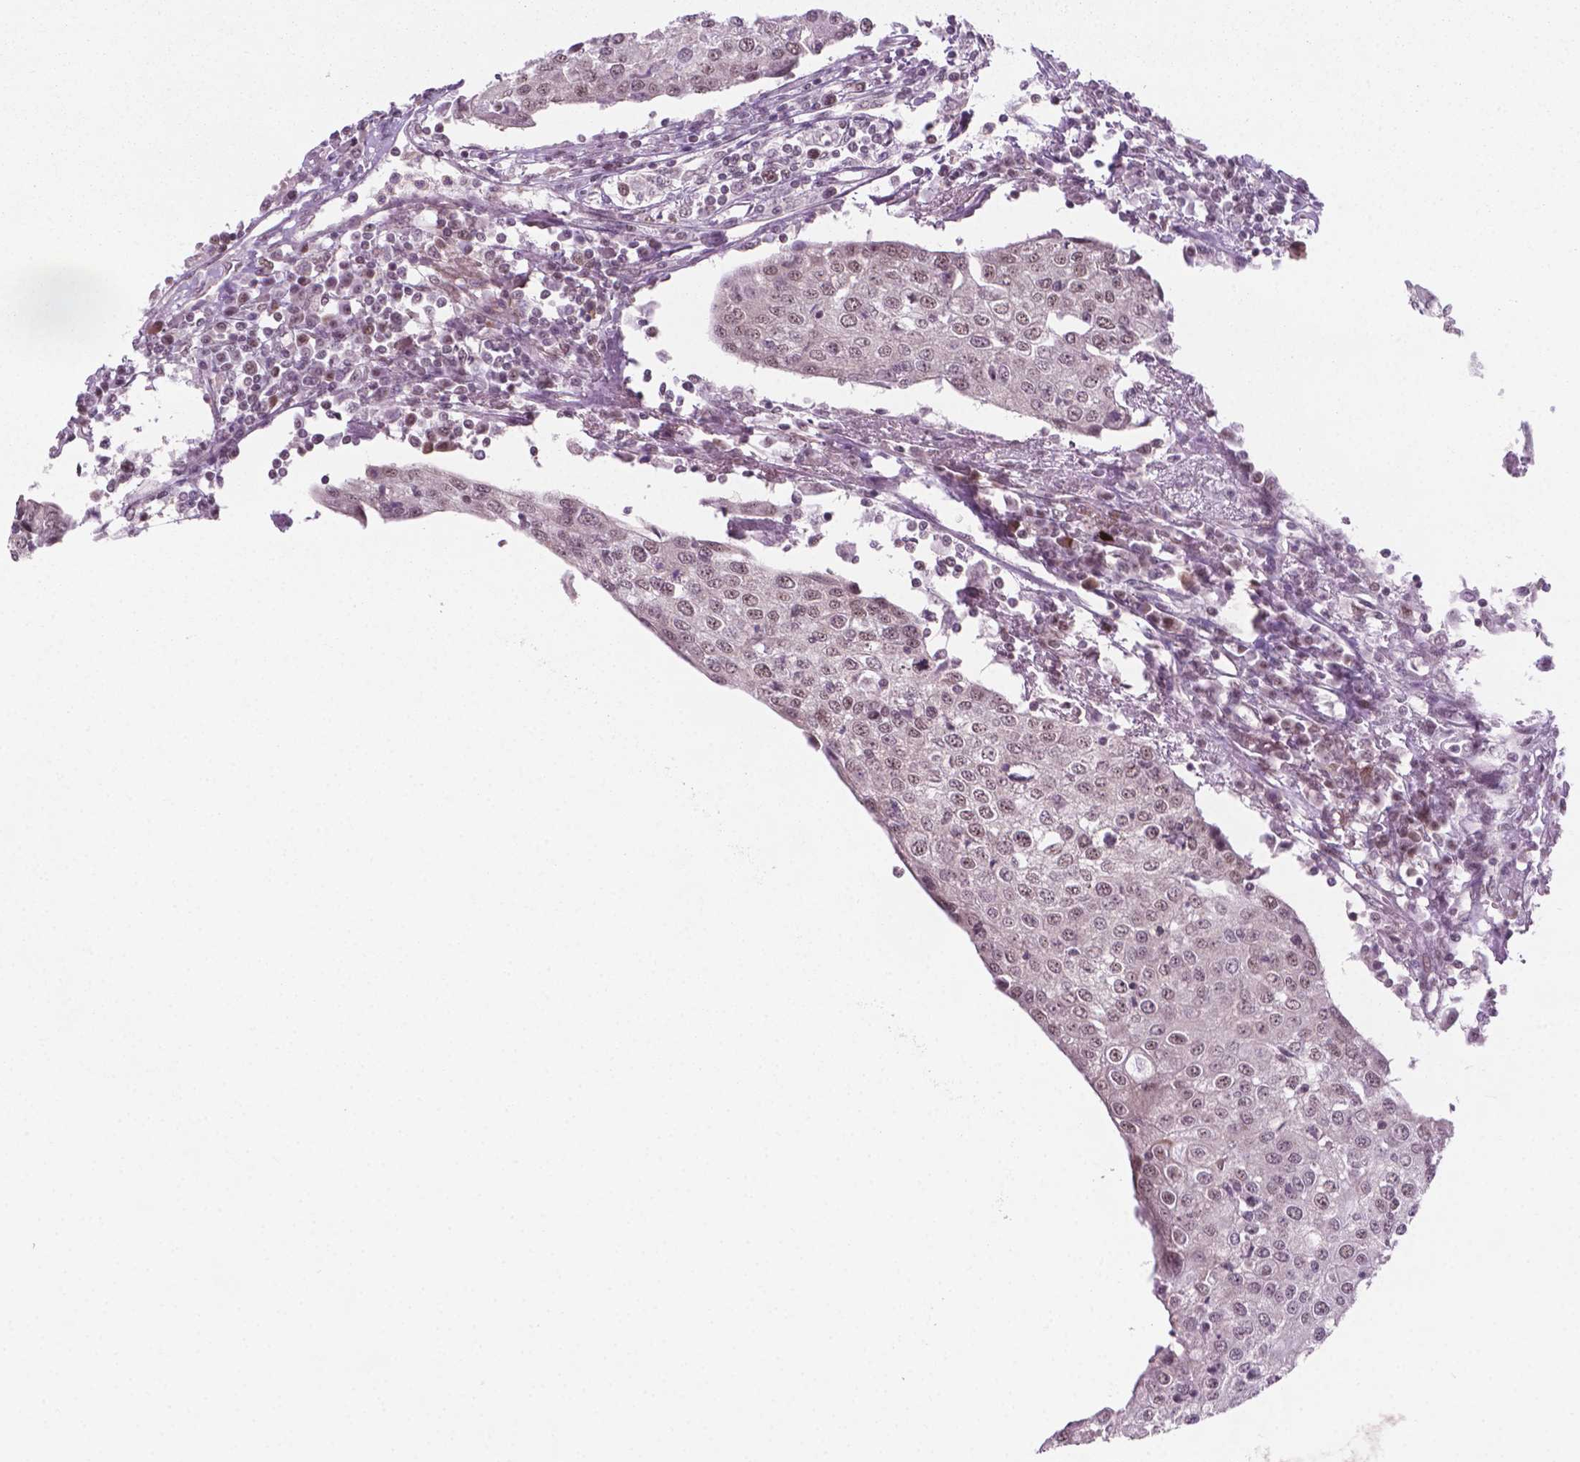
{"staining": {"intensity": "weak", "quantity": ">75%", "location": "nuclear"}, "tissue": "urothelial cancer", "cell_type": "Tumor cells", "image_type": "cancer", "snomed": [{"axis": "morphology", "description": "Urothelial carcinoma, High grade"}, {"axis": "topography", "description": "Urinary bladder"}], "caption": "Immunohistochemical staining of urothelial cancer displays low levels of weak nuclear protein positivity in approximately >75% of tumor cells.", "gene": "PHAX", "patient": {"sex": "female", "age": 85}}